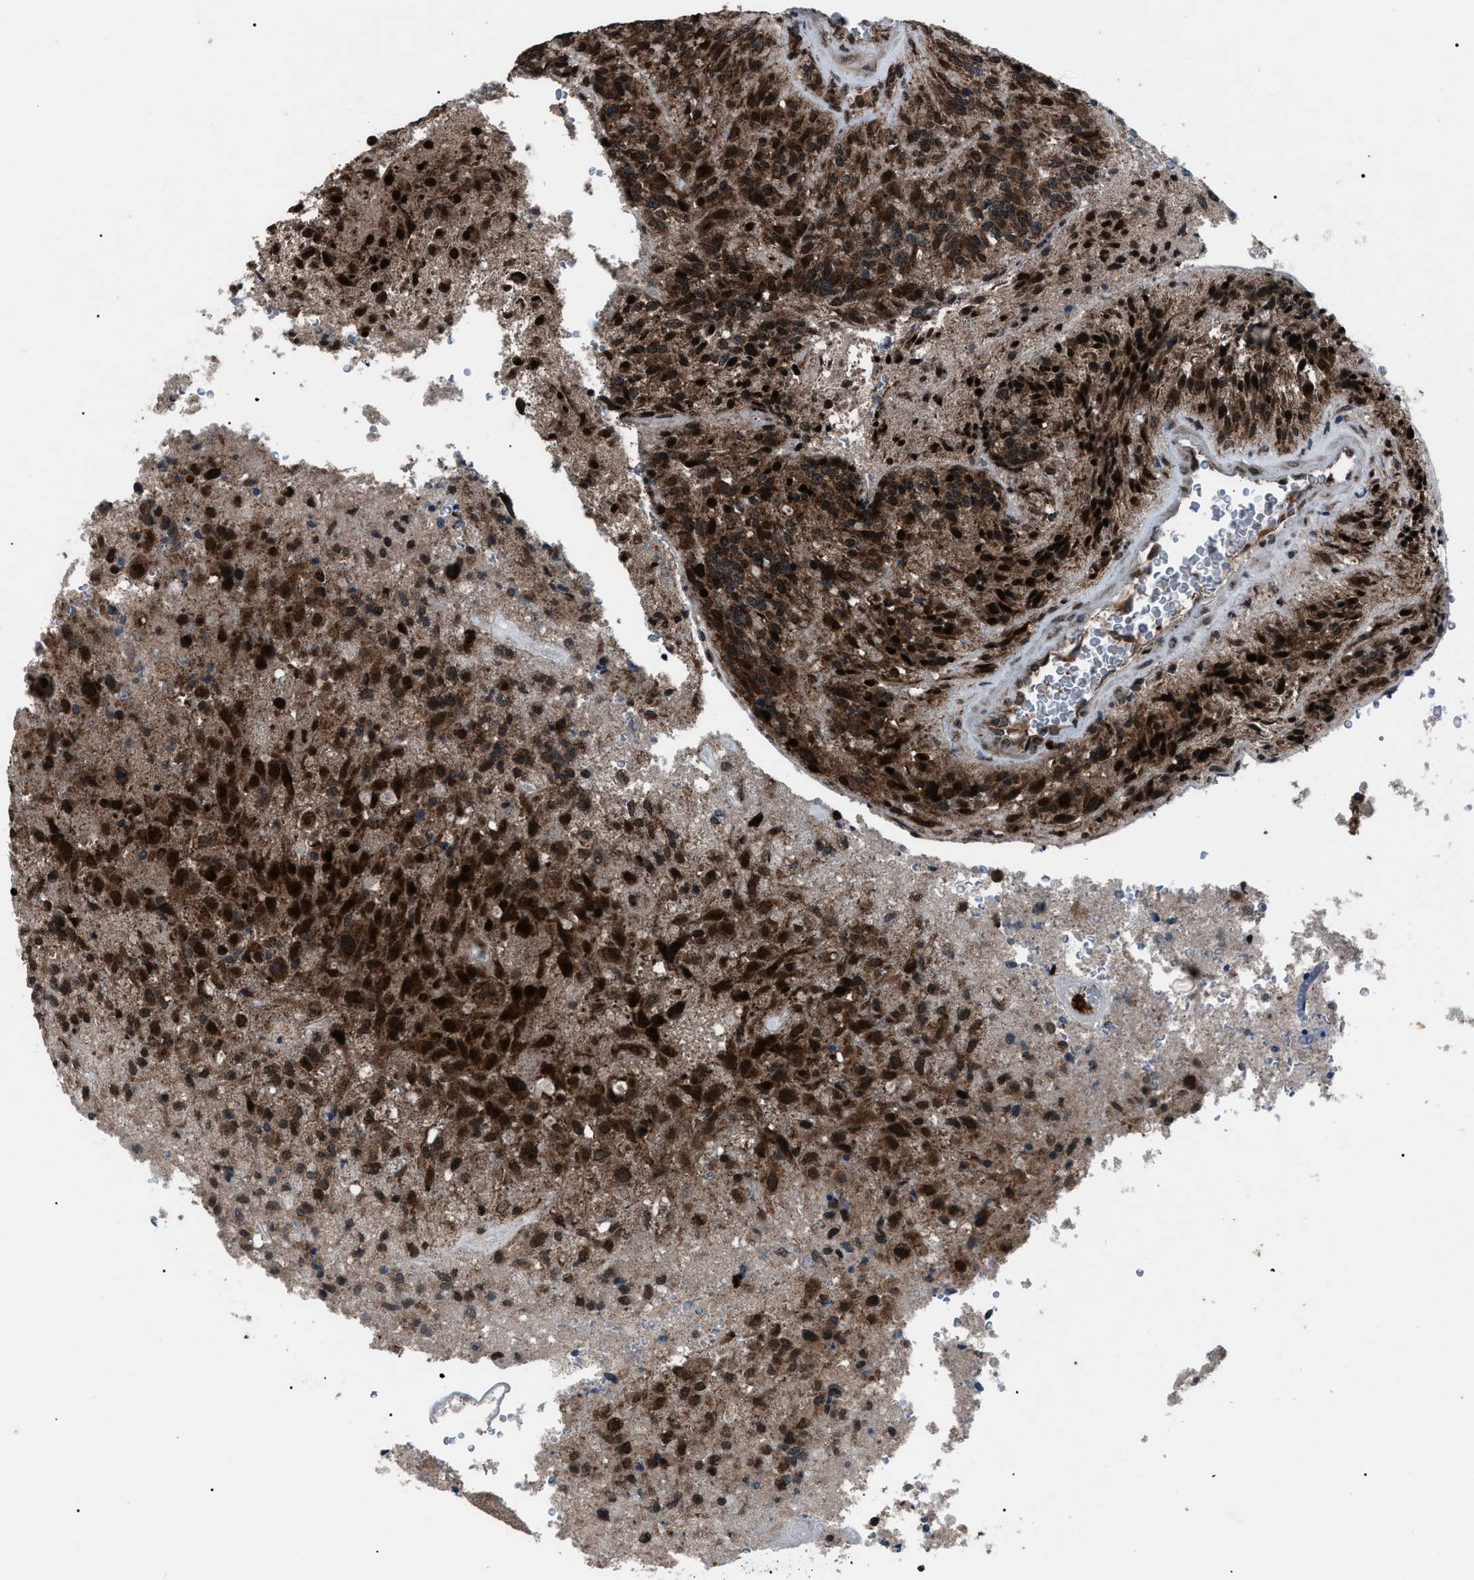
{"staining": {"intensity": "strong", "quantity": ">75%", "location": "cytoplasmic/membranous,nuclear"}, "tissue": "glioma", "cell_type": "Tumor cells", "image_type": "cancer", "snomed": [{"axis": "morphology", "description": "Normal tissue, NOS"}, {"axis": "morphology", "description": "Glioma, malignant, High grade"}, {"axis": "topography", "description": "Cerebral cortex"}], "caption": "About >75% of tumor cells in malignant glioma (high-grade) demonstrate strong cytoplasmic/membranous and nuclear protein expression as visualized by brown immunohistochemical staining.", "gene": "ZFAND2A", "patient": {"sex": "male", "age": 77}}